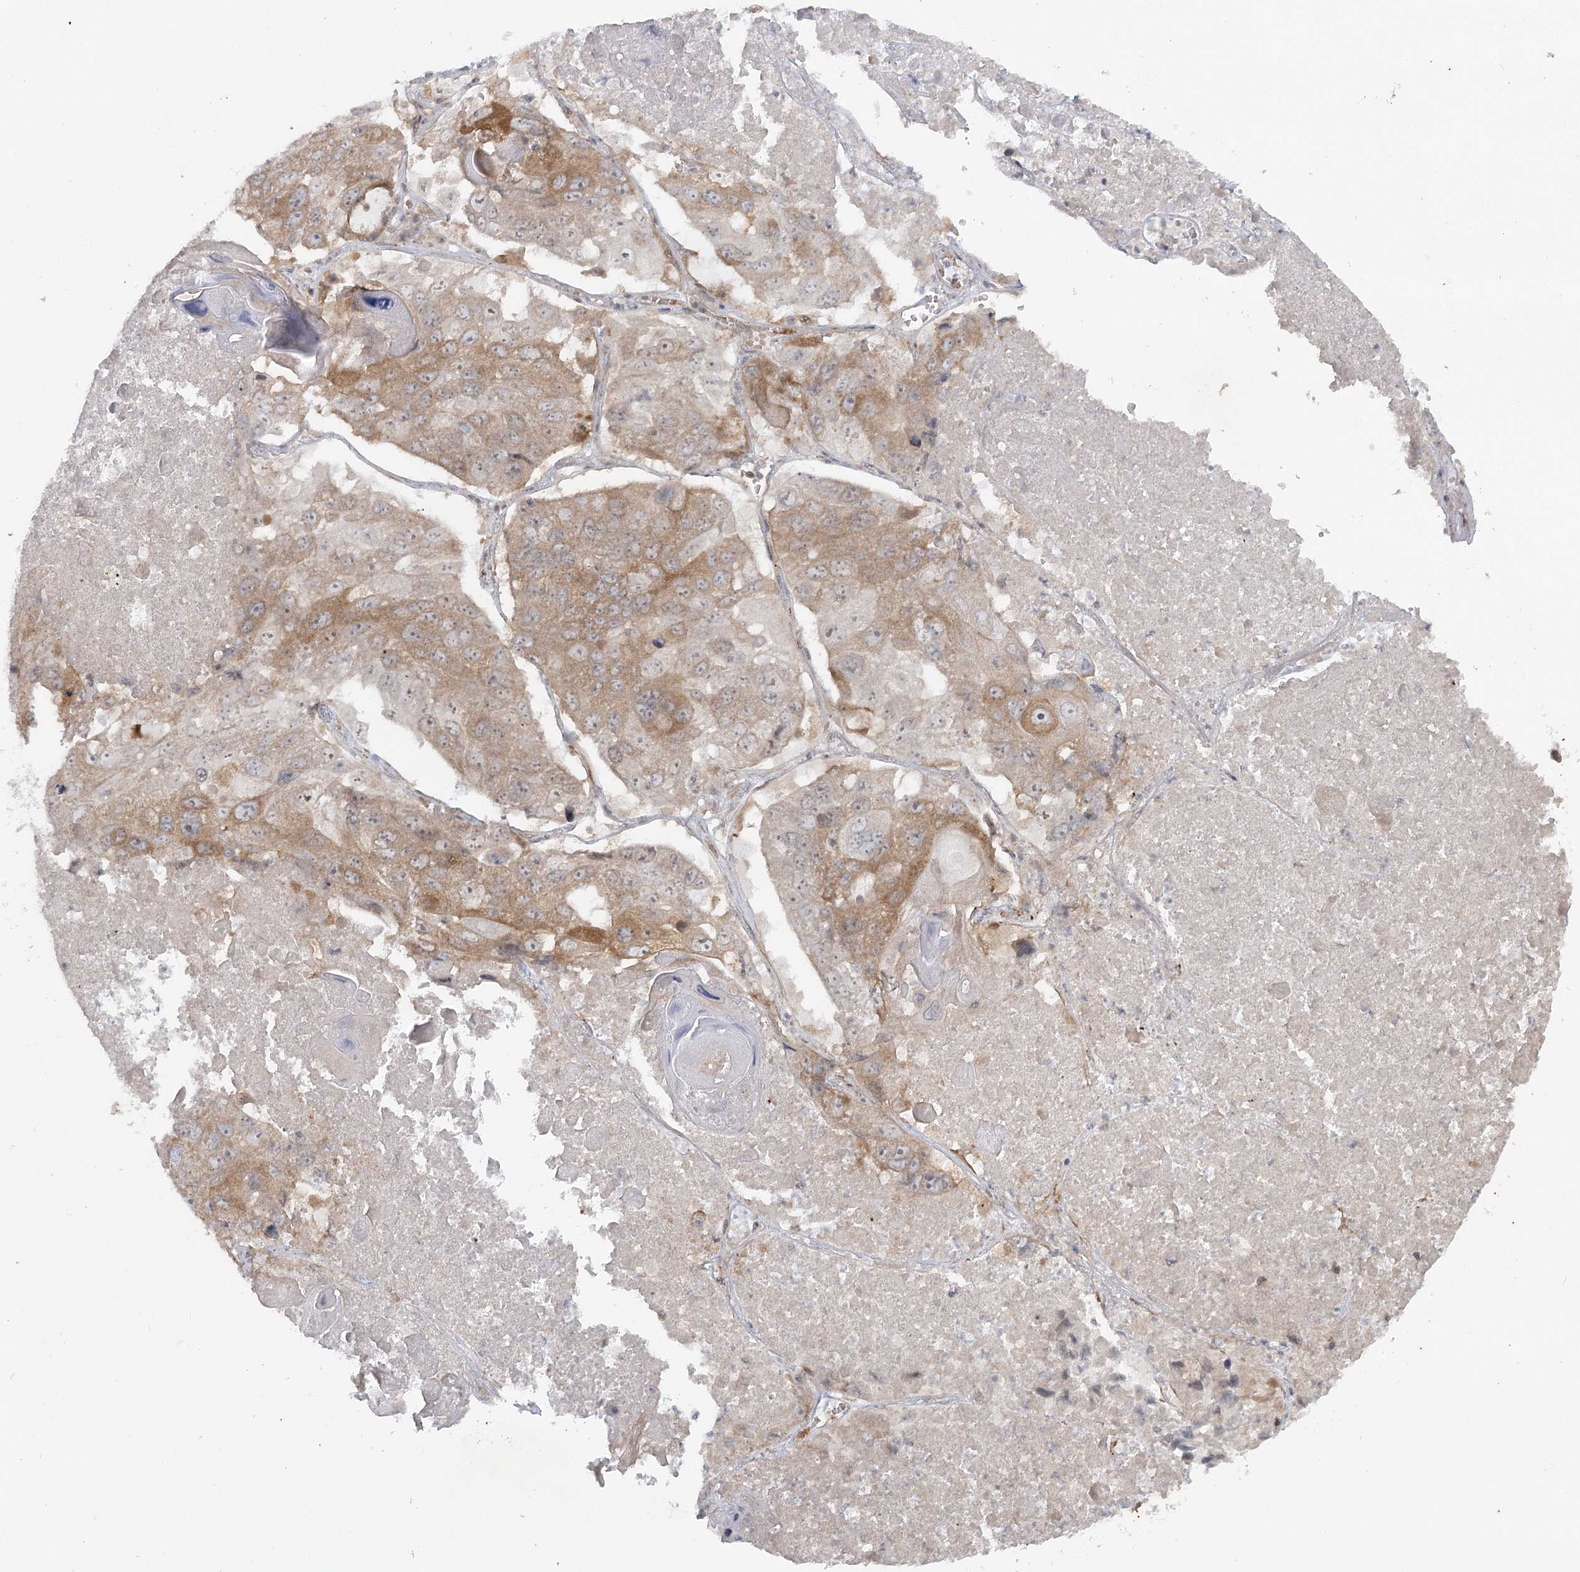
{"staining": {"intensity": "moderate", "quantity": ">75%", "location": "cytoplasmic/membranous"}, "tissue": "lung cancer", "cell_type": "Tumor cells", "image_type": "cancer", "snomed": [{"axis": "morphology", "description": "Squamous cell carcinoma, NOS"}, {"axis": "topography", "description": "Lung"}], "caption": "This is an image of immunohistochemistry (IHC) staining of lung squamous cell carcinoma, which shows moderate expression in the cytoplasmic/membranous of tumor cells.", "gene": "SH2D3A", "patient": {"sex": "male", "age": 61}}